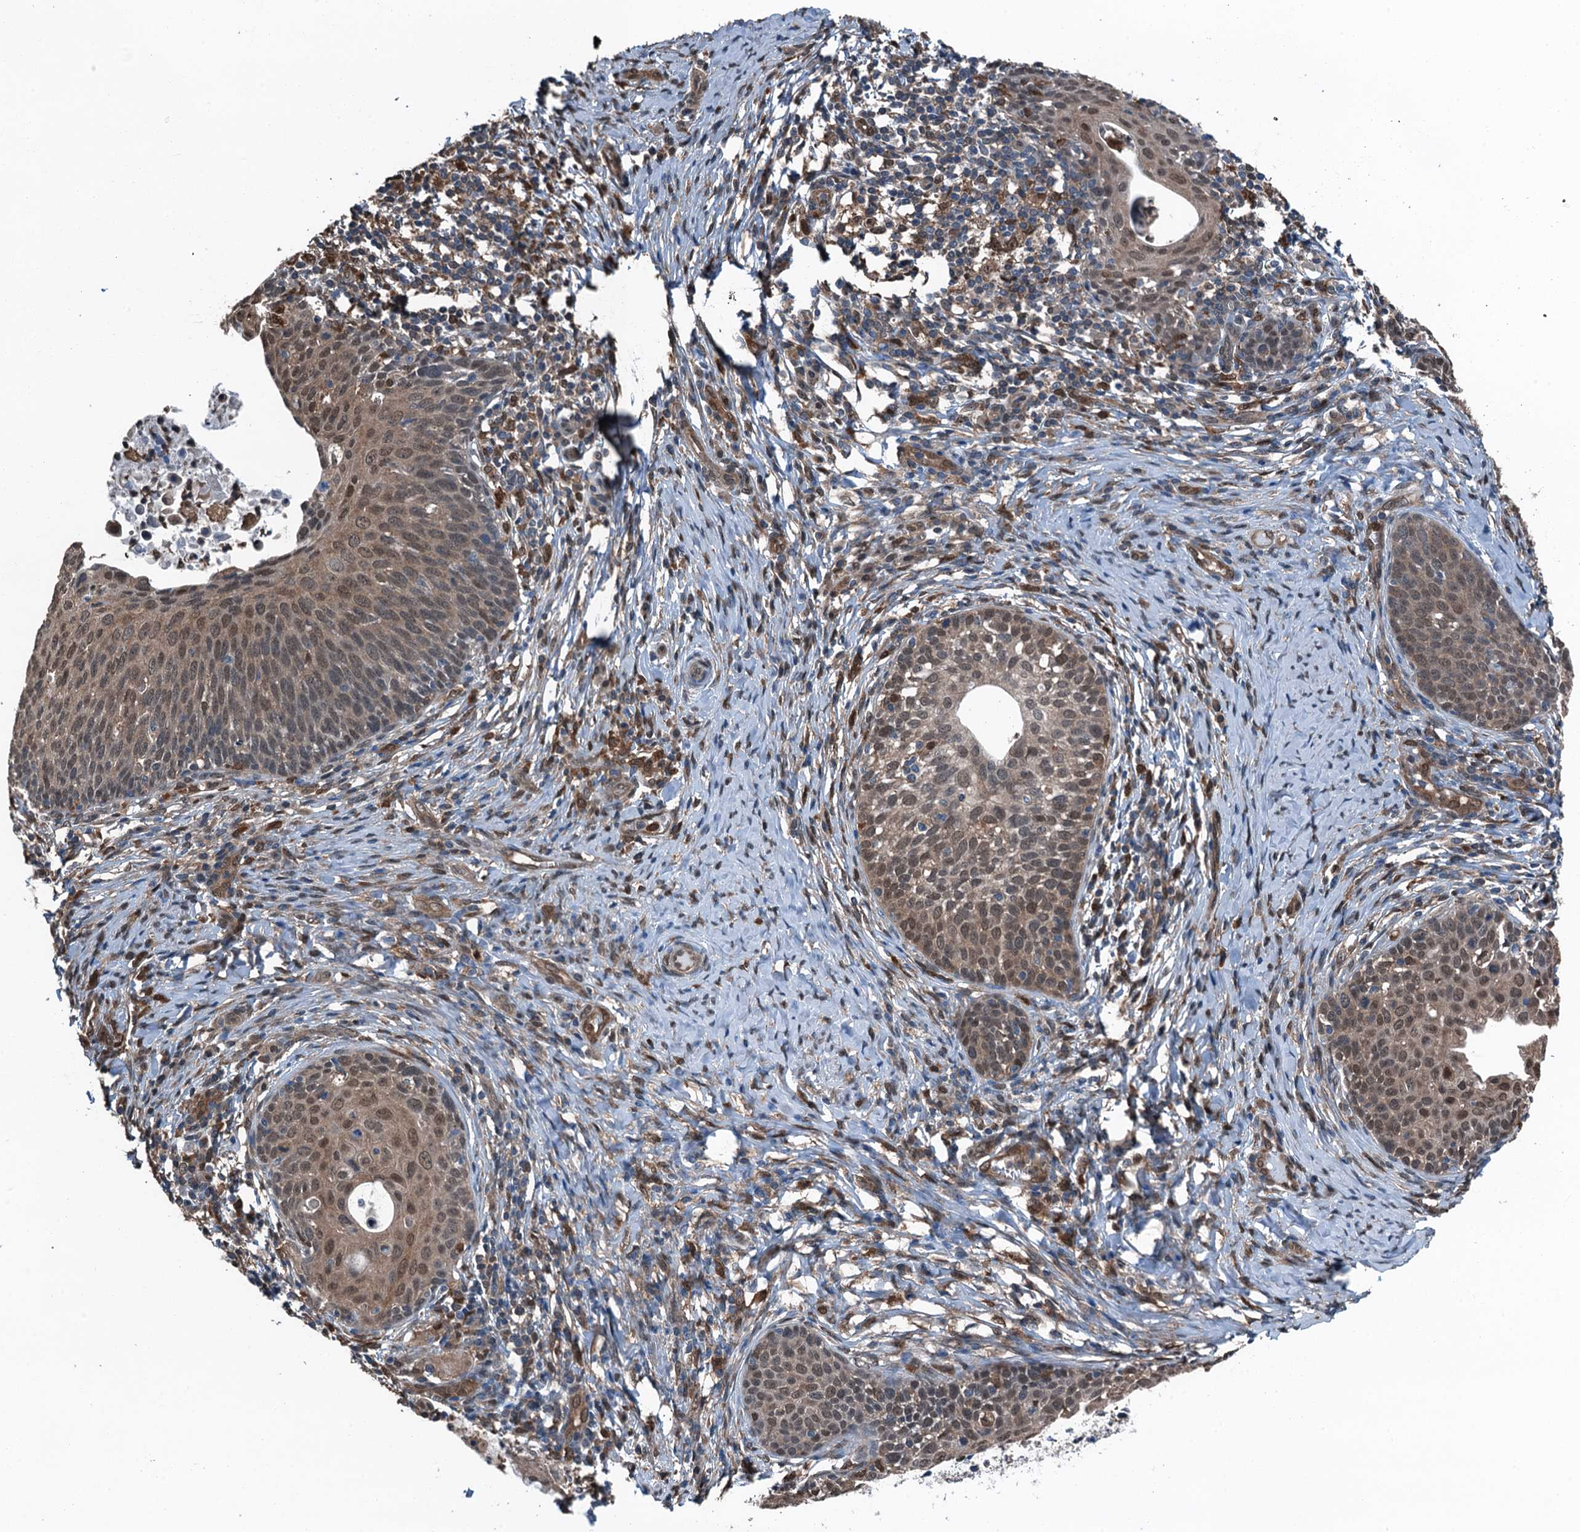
{"staining": {"intensity": "moderate", "quantity": "25%-75%", "location": "nuclear"}, "tissue": "cervical cancer", "cell_type": "Tumor cells", "image_type": "cancer", "snomed": [{"axis": "morphology", "description": "Squamous cell carcinoma, NOS"}, {"axis": "topography", "description": "Cervix"}], "caption": "Moderate nuclear protein positivity is present in approximately 25%-75% of tumor cells in squamous cell carcinoma (cervical).", "gene": "RNH1", "patient": {"sex": "female", "age": 52}}